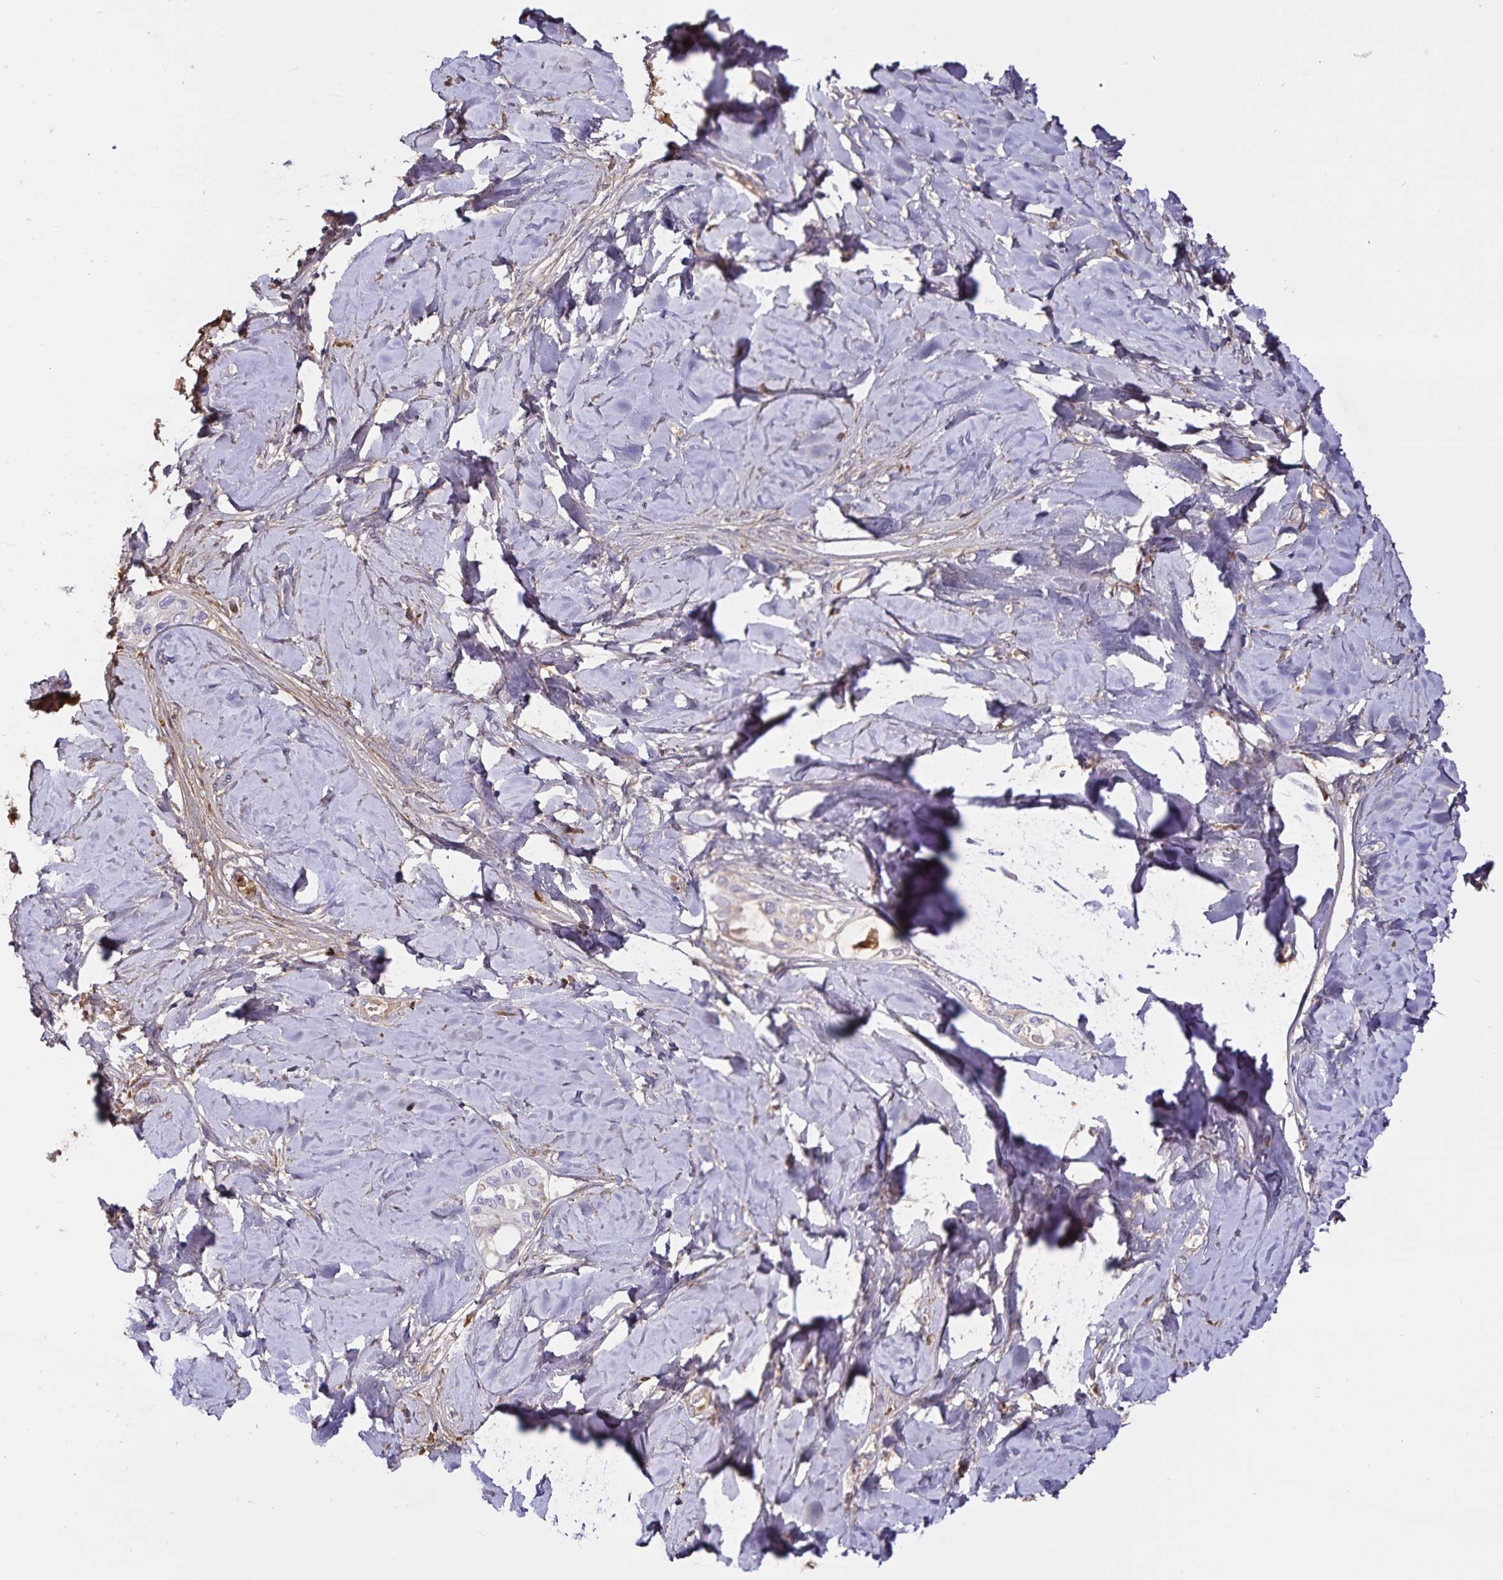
{"staining": {"intensity": "weak", "quantity": "<25%", "location": "cytoplasmic/membranous"}, "tissue": "ovarian cancer", "cell_type": "Tumor cells", "image_type": "cancer", "snomed": [{"axis": "morphology", "description": "Carcinoma, endometroid"}, {"axis": "topography", "description": "Ovary"}], "caption": "A photomicrograph of ovarian cancer stained for a protein demonstrates no brown staining in tumor cells.", "gene": "FGG", "patient": {"sex": "female", "age": 70}}